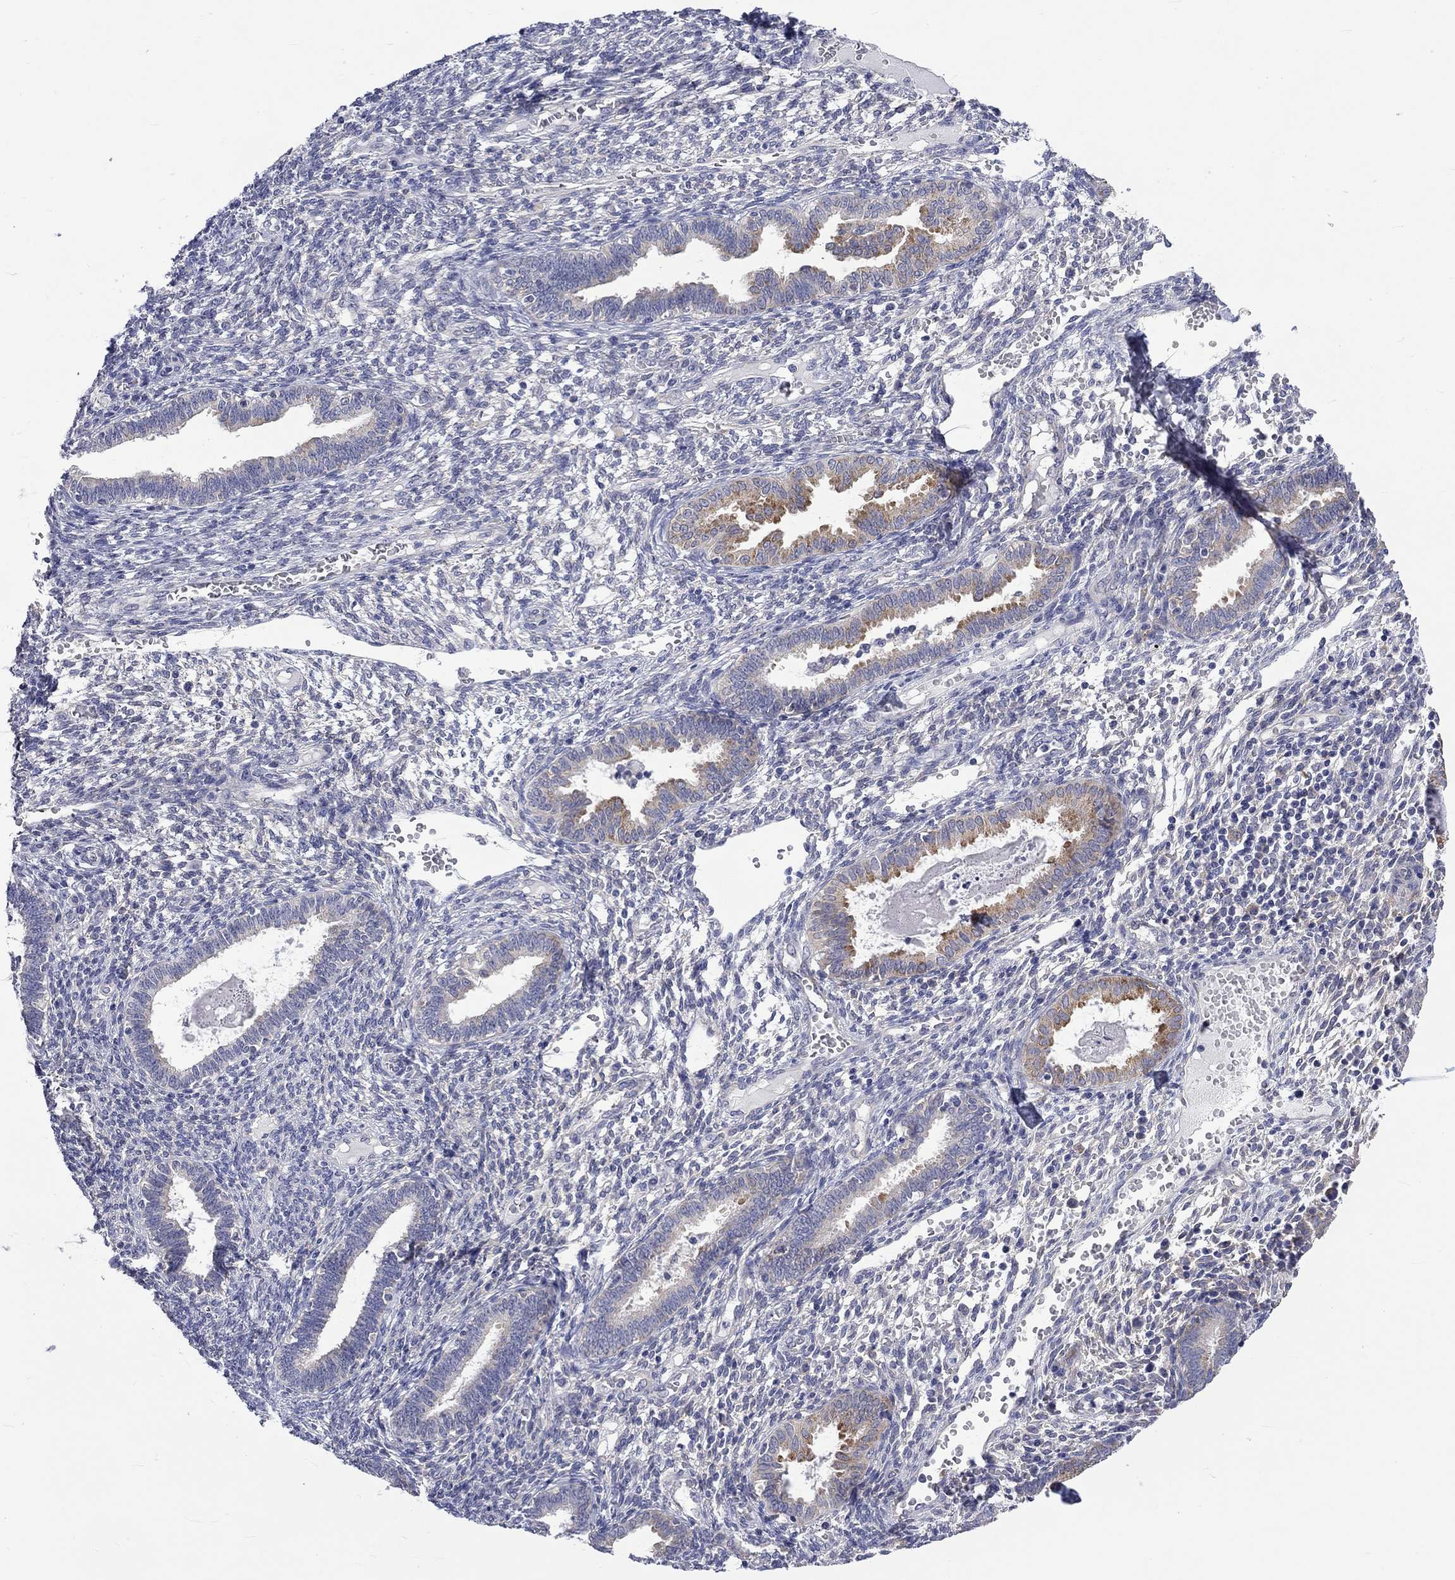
{"staining": {"intensity": "negative", "quantity": "none", "location": "none"}, "tissue": "endometrium", "cell_type": "Cells in endometrial stroma", "image_type": "normal", "snomed": [{"axis": "morphology", "description": "Normal tissue, NOS"}, {"axis": "topography", "description": "Endometrium"}], "caption": "Cells in endometrial stroma are negative for protein expression in benign human endometrium. Brightfield microscopy of IHC stained with DAB (3,3'-diaminobenzidine) (brown) and hematoxylin (blue), captured at high magnification.", "gene": "CERS1", "patient": {"sex": "female", "age": 42}}